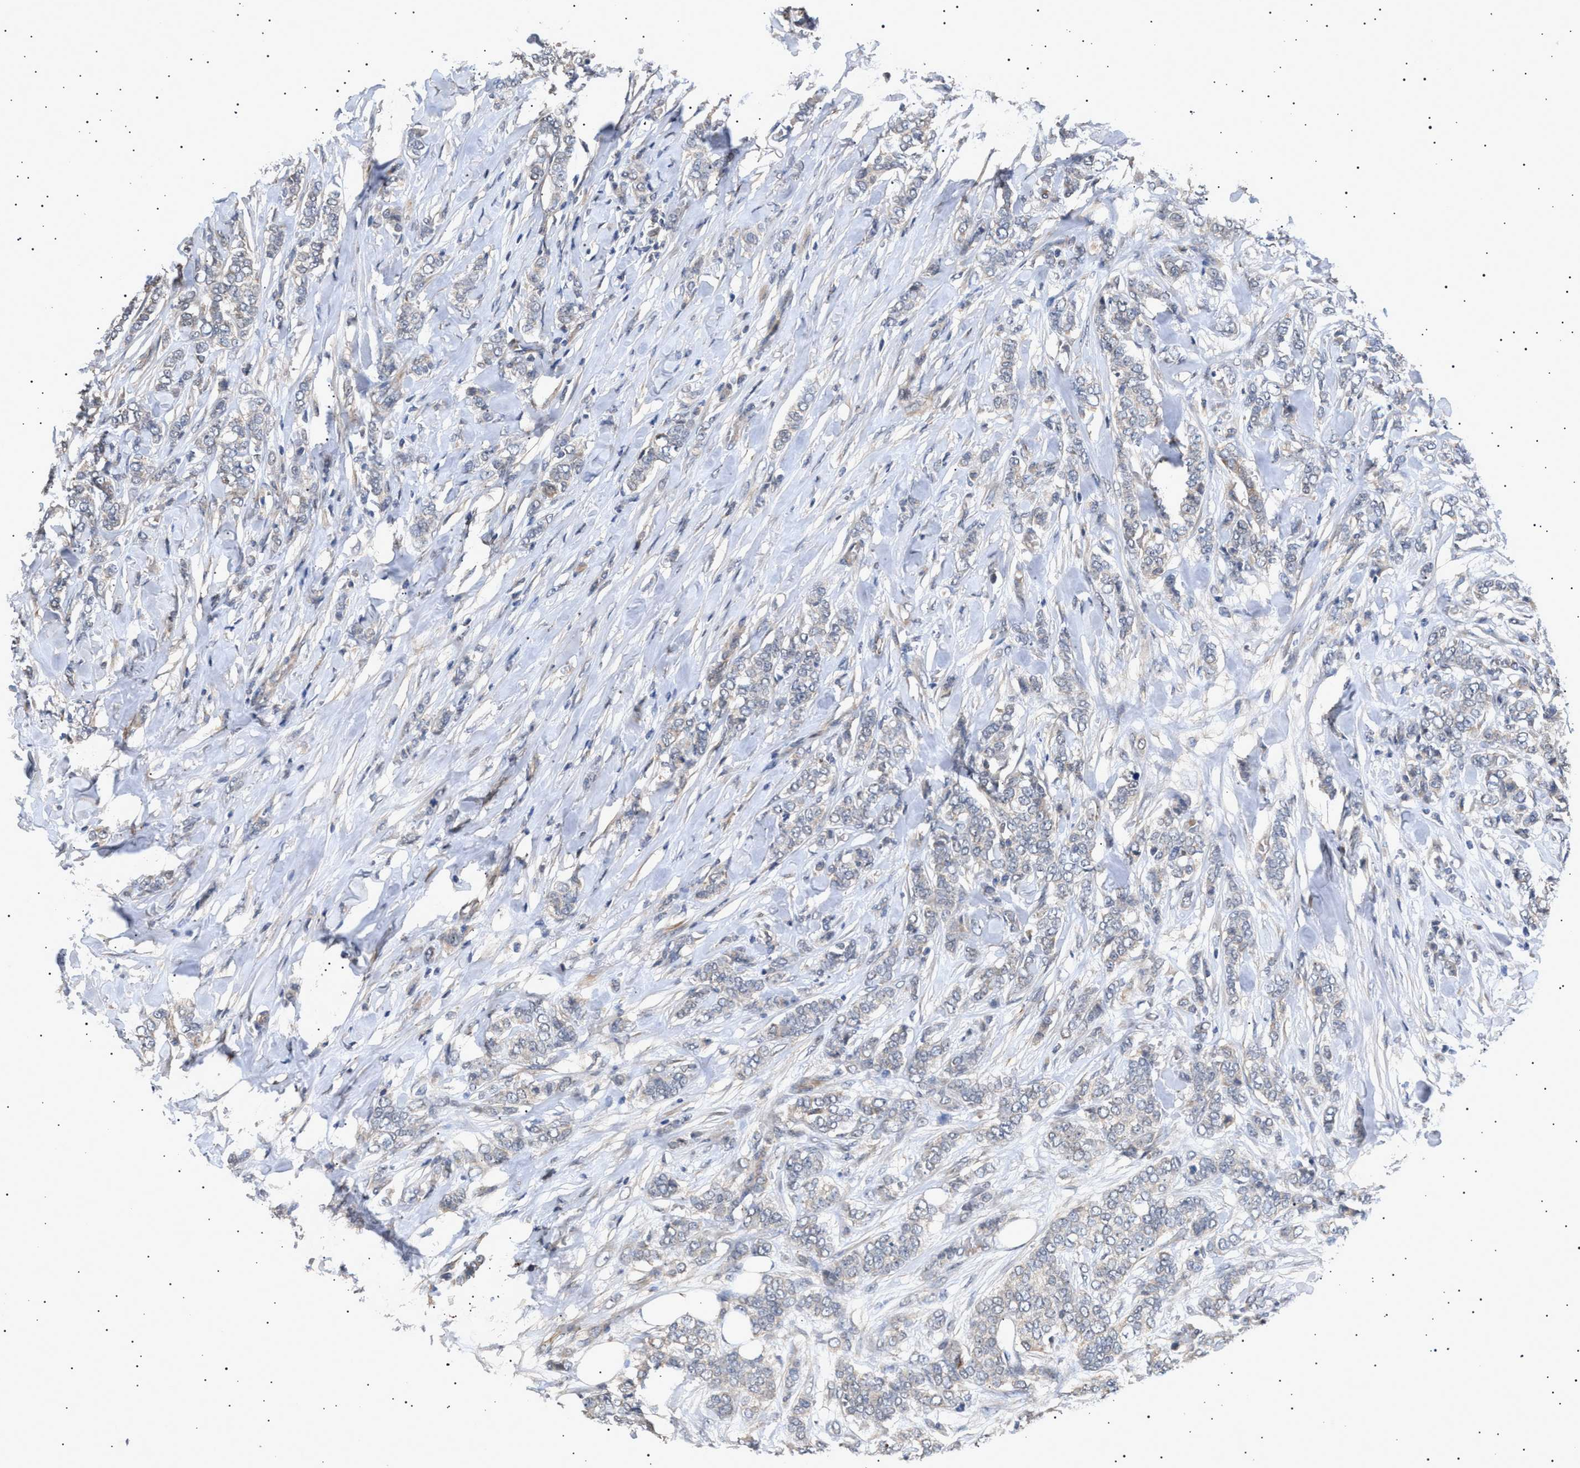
{"staining": {"intensity": "negative", "quantity": "none", "location": "none"}, "tissue": "breast cancer", "cell_type": "Tumor cells", "image_type": "cancer", "snomed": [{"axis": "morphology", "description": "Lobular carcinoma"}, {"axis": "topography", "description": "Skin"}, {"axis": "topography", "description": "Breast"}], "caption": "Photomicrograph shows no significant protein expression in tumor cells of breast lobular carcinoma.", "gene": "SIRT5", "patient": {"sex": "female", "age": 46}}